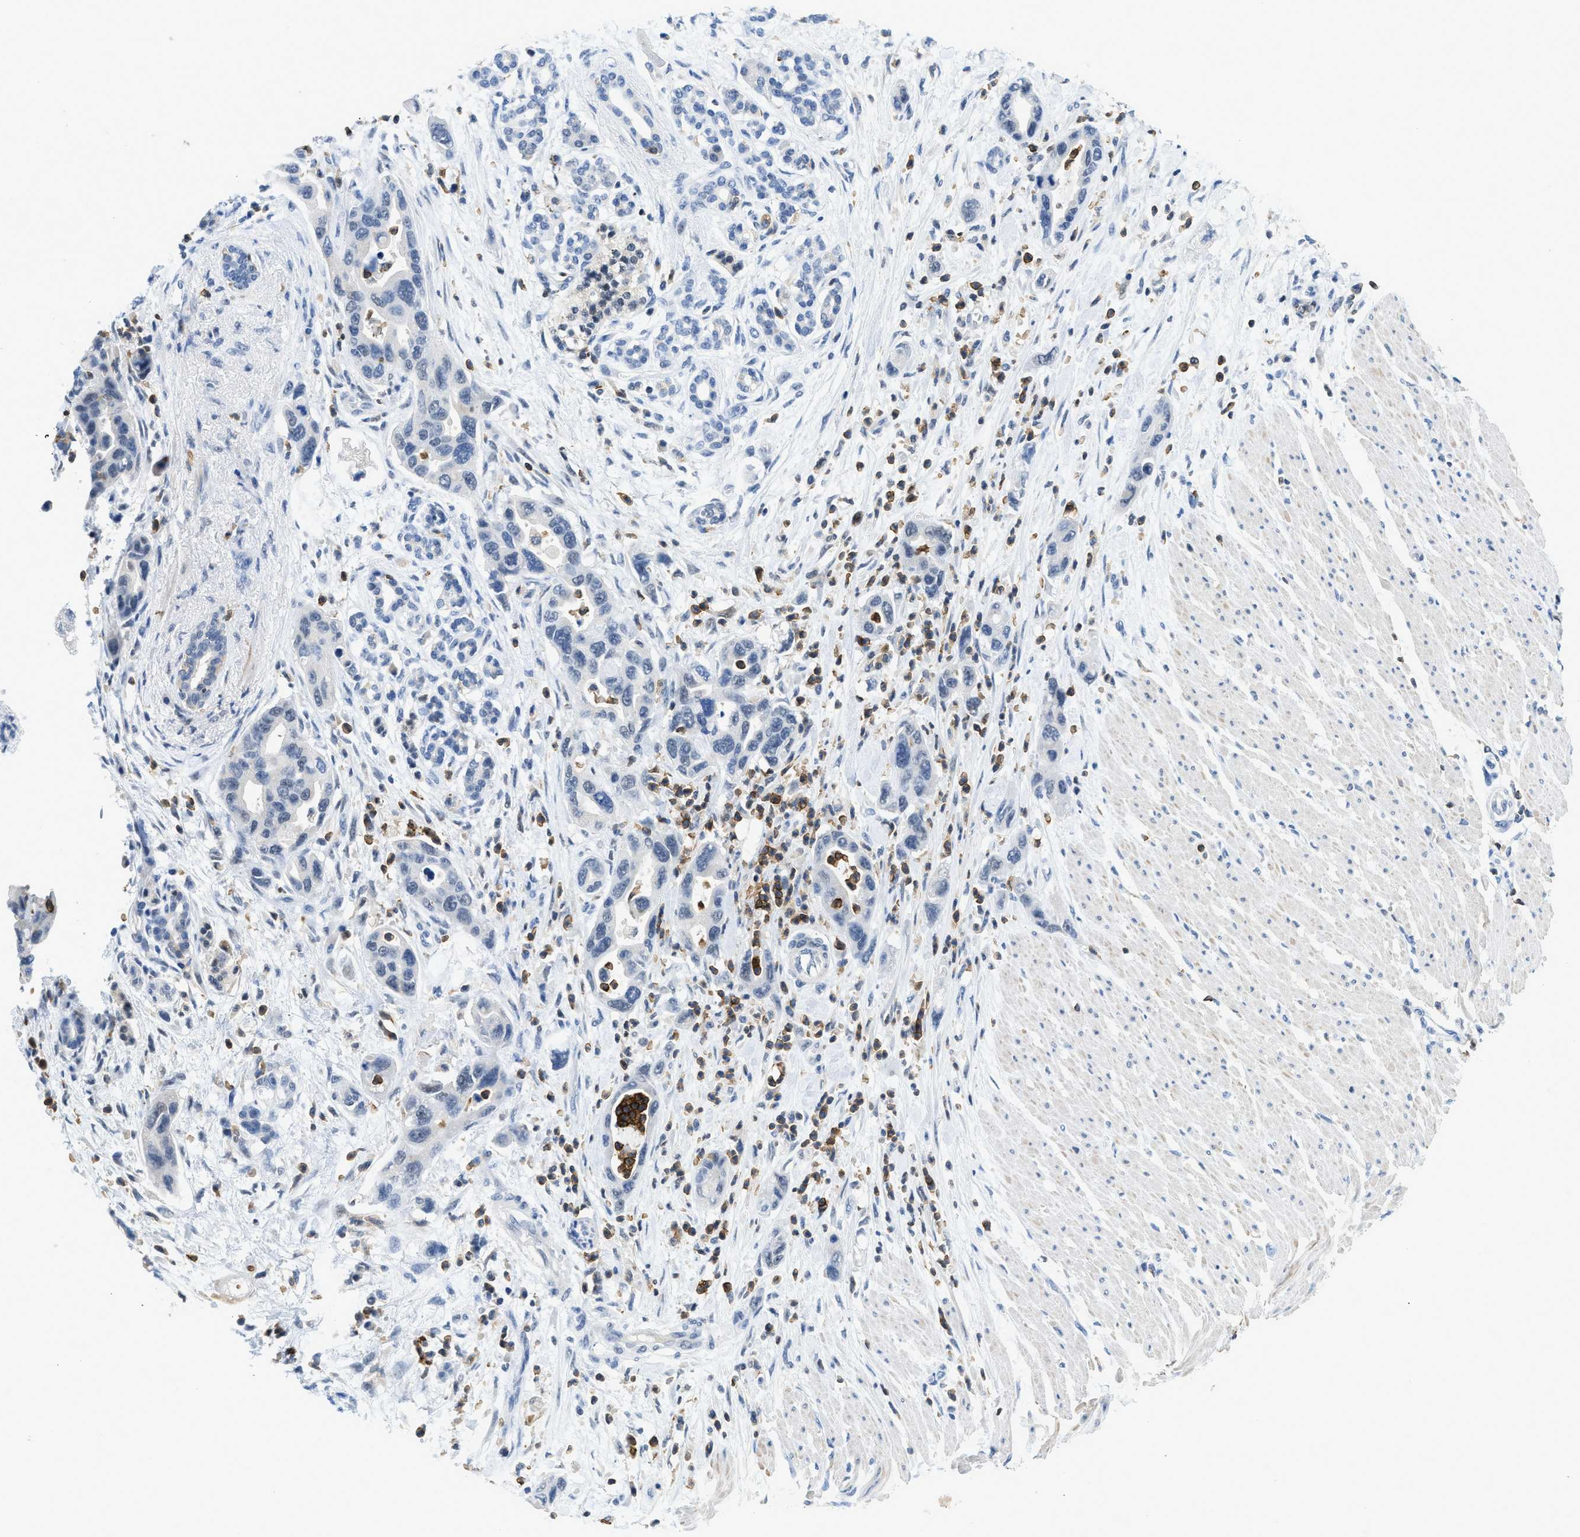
{"staining": {"intensity": "negative", "quantity": "none", "location": "none"}, "tissue": "pancreatic cancer", "cell_type": "Tumor cells", "image_type": "cancer", "snomed": [{"axis": "morphology", "description": "Normal tissue, NOS"}, {"axis": "morphology", "description": "Adenocarcinoma, NOS"}, {"axis": "topography", "description": "Pancreas"}], "caption": "The photomicrograph exhibits no significant expression in tumor cells of pancreatic adenocarcinoma. (Brightfield microscopy of DAB (3,3'-diaminobenzidine) immunohistochemistry at high magnification).", "gene": "FAM151A", "patient": {"sex": "female", "age": 71}}